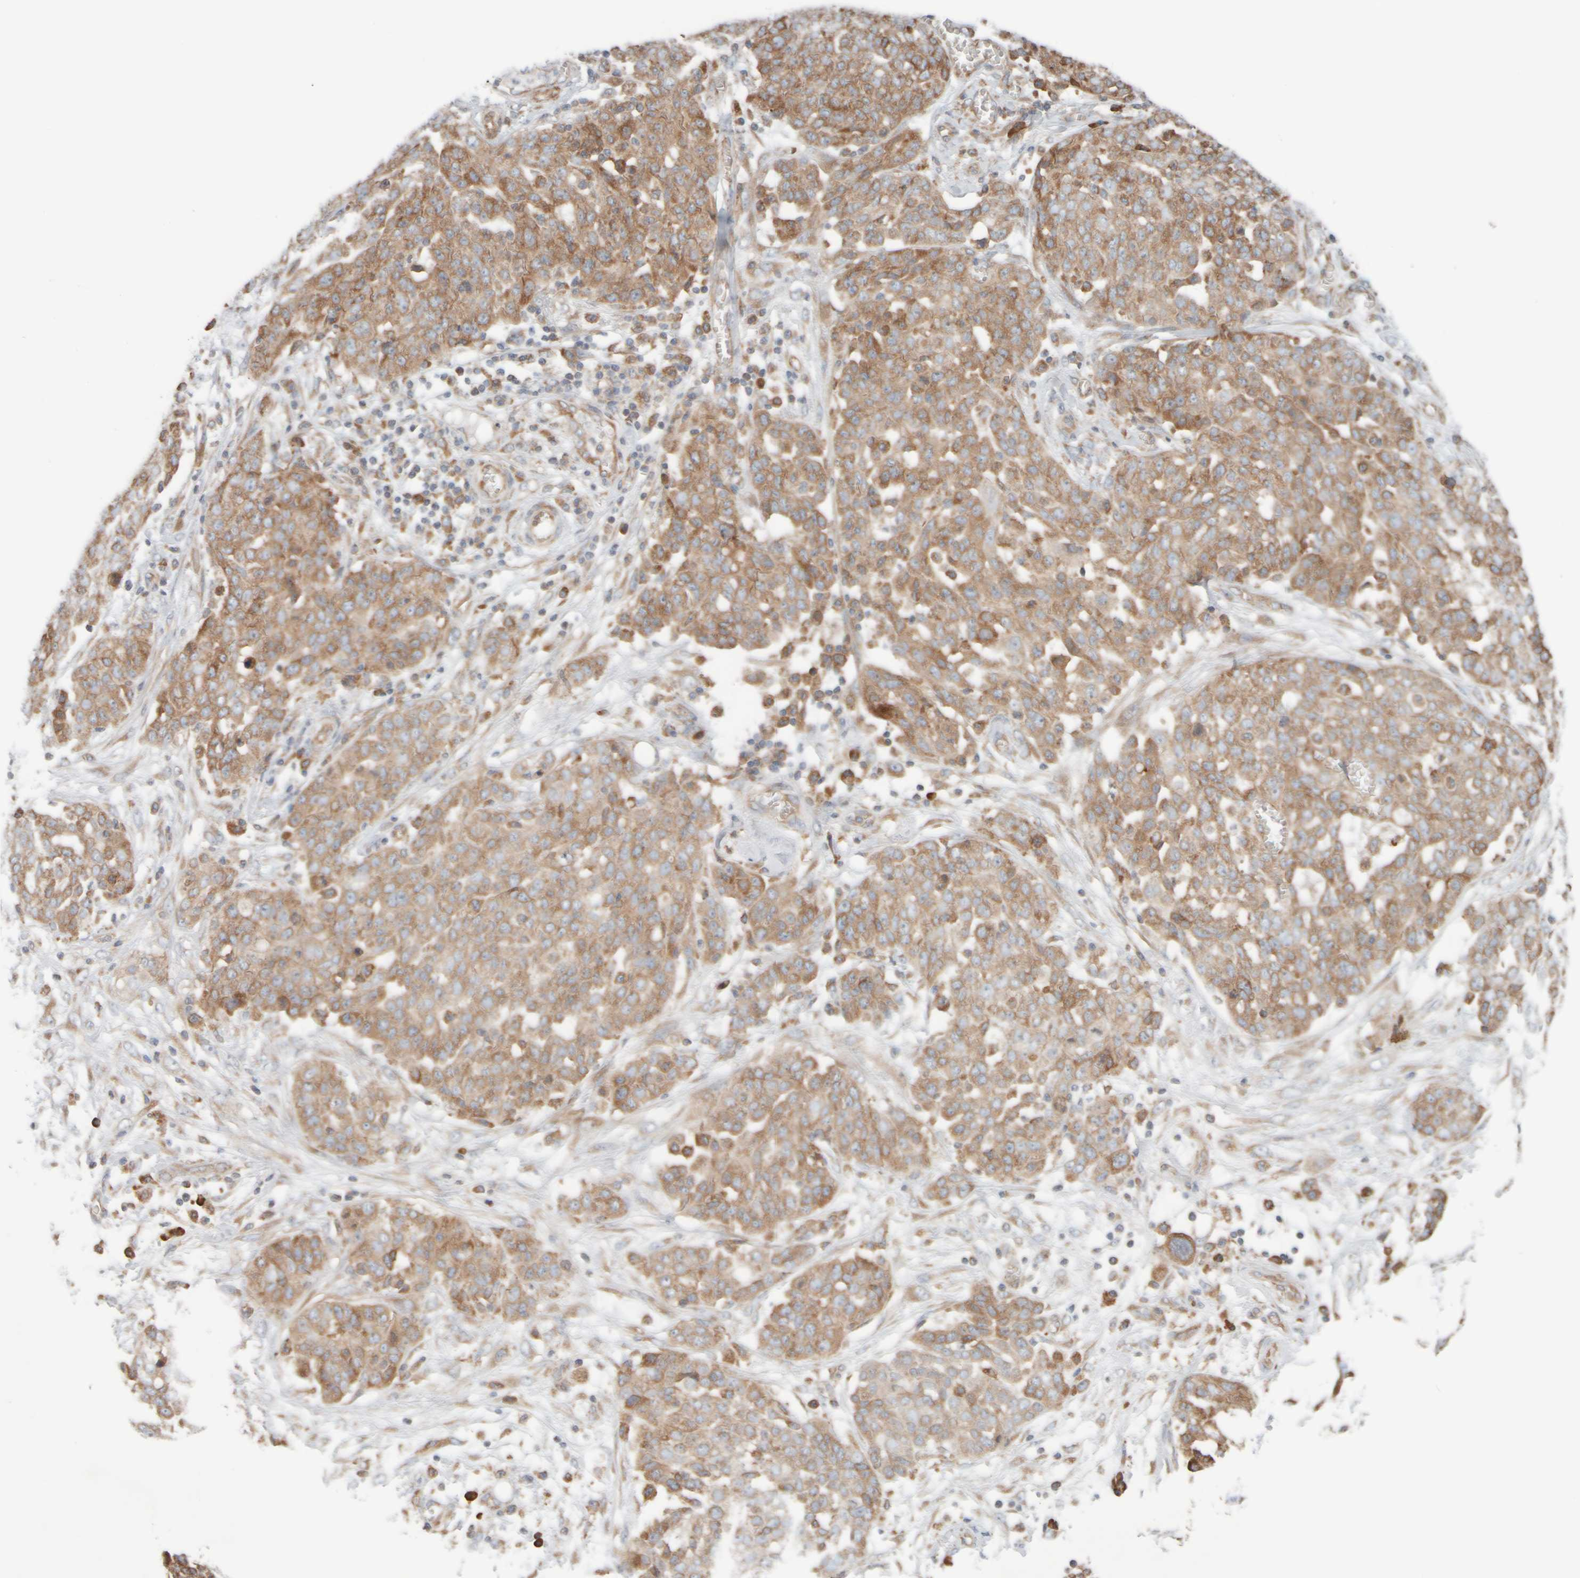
{"staining": {"intensity": "moderate", "quantity": ">75%", "location": "cytoplasmic/membranous"}, "tissue": "ovarian cancer", "cell_type": "Tumor cells", "image_type": "cancer", "snomed": [{"axis": "morphology", "description": "Cystadenocarcinoma, serous, NOS"}, {"axis": "topography", "description": "Soft tissue"}, {"axis": "topography", "description": "Ovary"}], "caption": "The histopathology image displays a brown stain indicating the presence of a protein in the cytoplasmic/membranous of tumor cells in ovarian cancer.", "gene": "EIF2B3", "patient": {"sex": "female", "age": 57}}